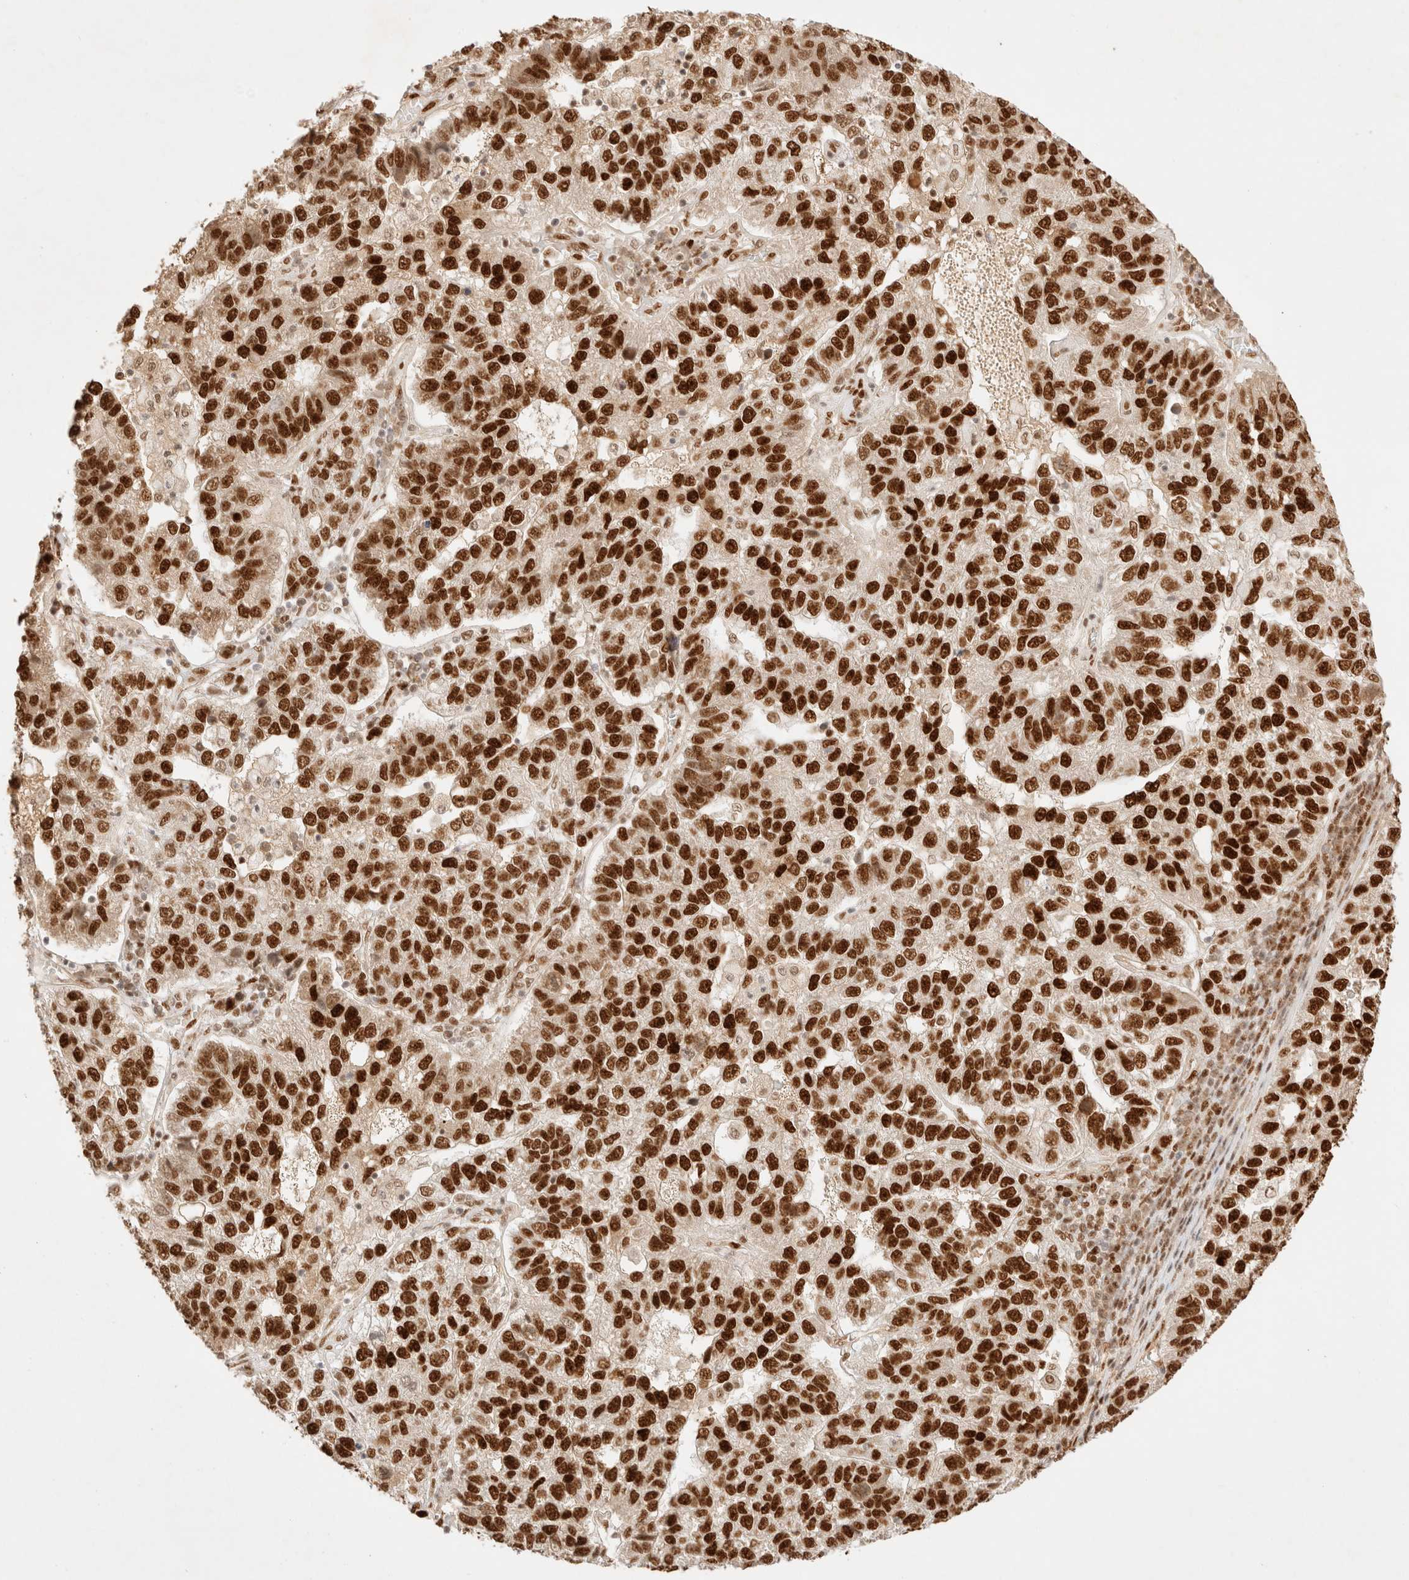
{"staining": {"intensity": "strong", "quantity": ">75%", "location": "nuclear"}, "tissue": "pancreatic cancer", "cell_type": "Tumor cells", "image_type": "cancer", "snomed": [{"axis": "morphology", "description": "Adenocarcinoma, NOS"}, {"axis": "topography", "description": "Pancreas"}], "caption": "Strong nuclear protein expression is identified in approximately >75% of tumor cells in adenocarcinoma (pancreatic).", "gene": "ZNF768", "patient": {"sex": "female", "age": 61}}